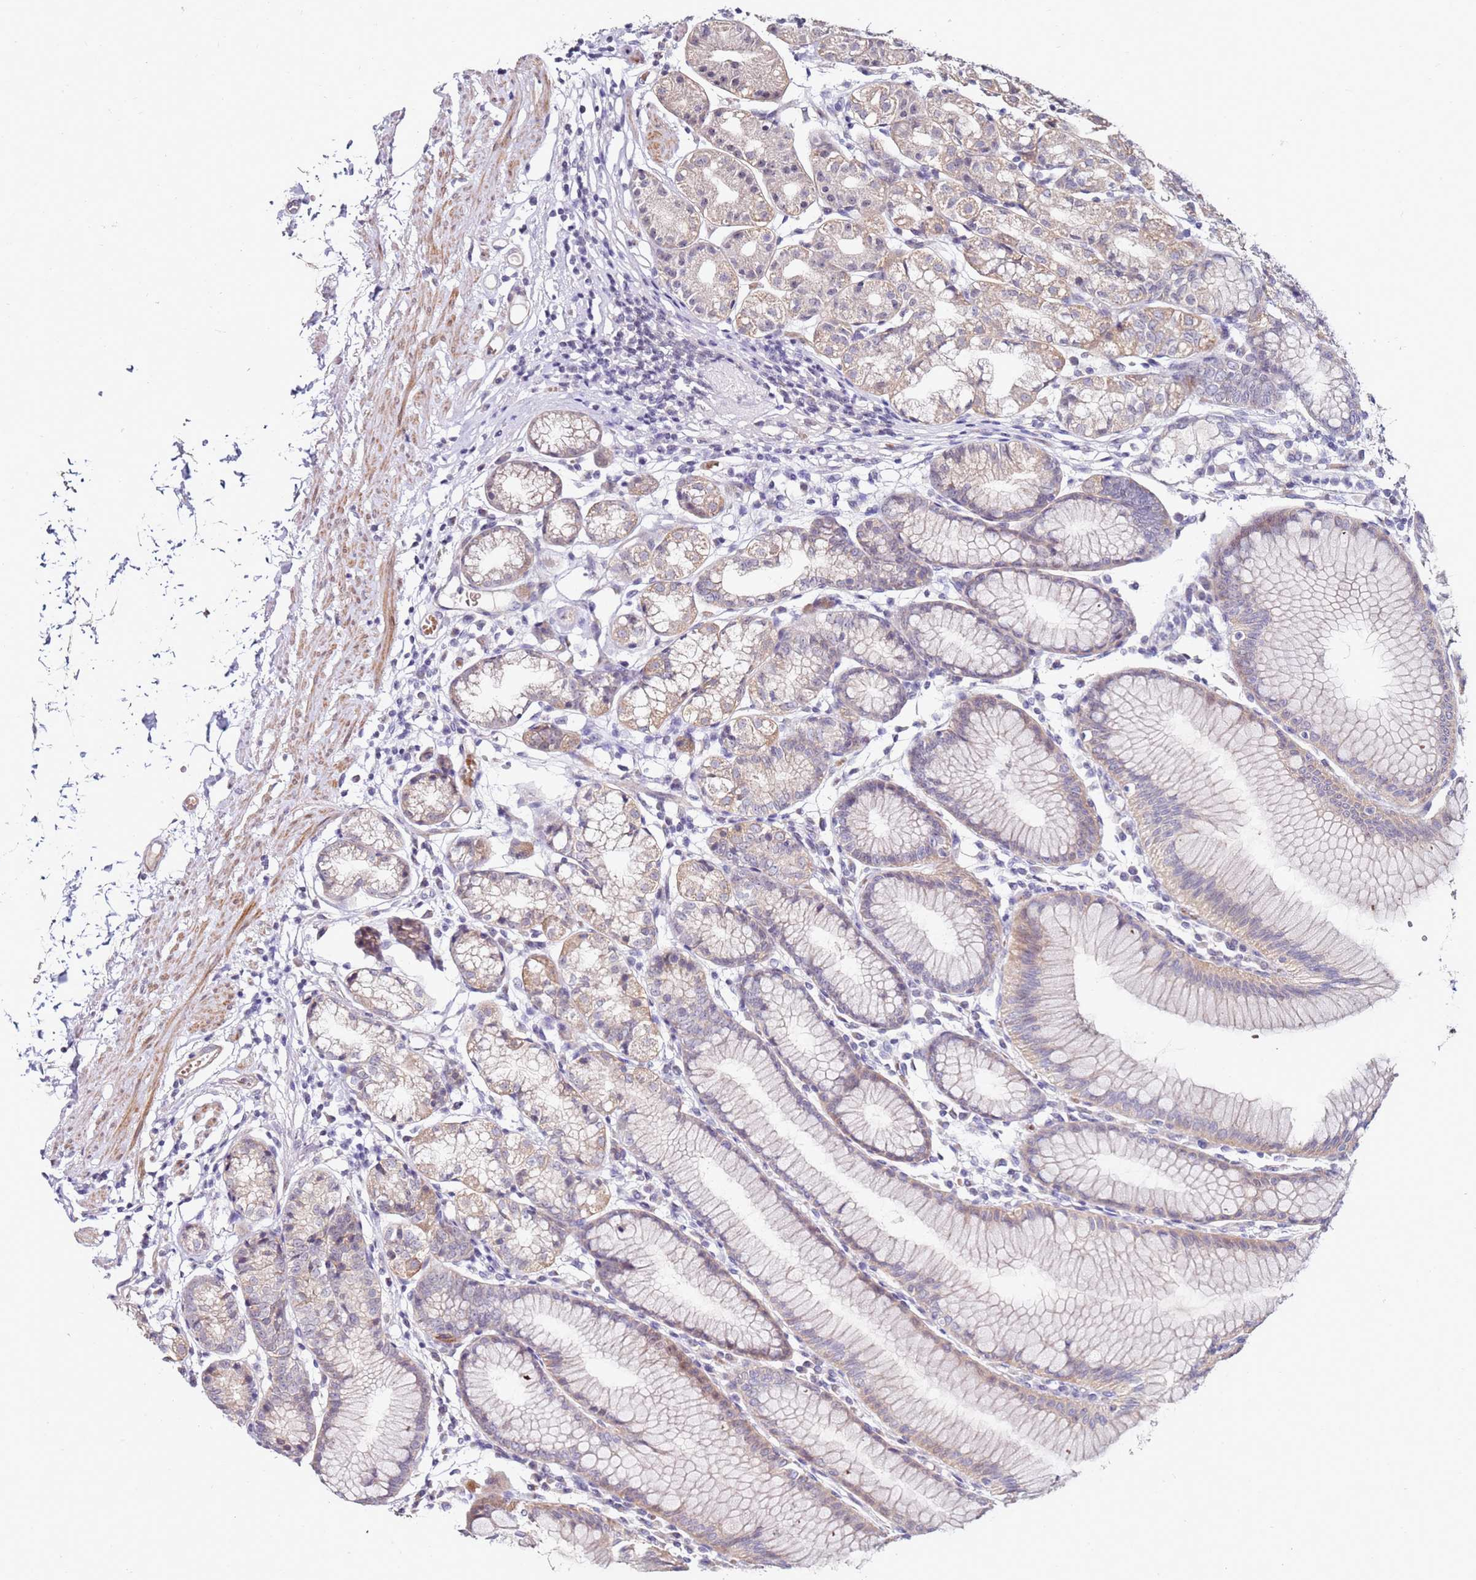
{"staining": {"intensity": "weak", "quantity": "25%-75%", "location": "cytoplasmic/membranous"}, "tissue": "stomach", "cell_type": "Glandular cells", "image_type": "normal", "snomed": [{"axis": "morphology", "description": "Normal tissue, NOS"}, {"axis": "topography", "description": "Stomach"}], "caption": "Glandular cells display low levels of weak cytoplasmic/membranous staining in approximately 25%-75% of cells in unremarkable stomach.", "gene": "RARS2", "patient": {"sex": "female", "age": 57}}